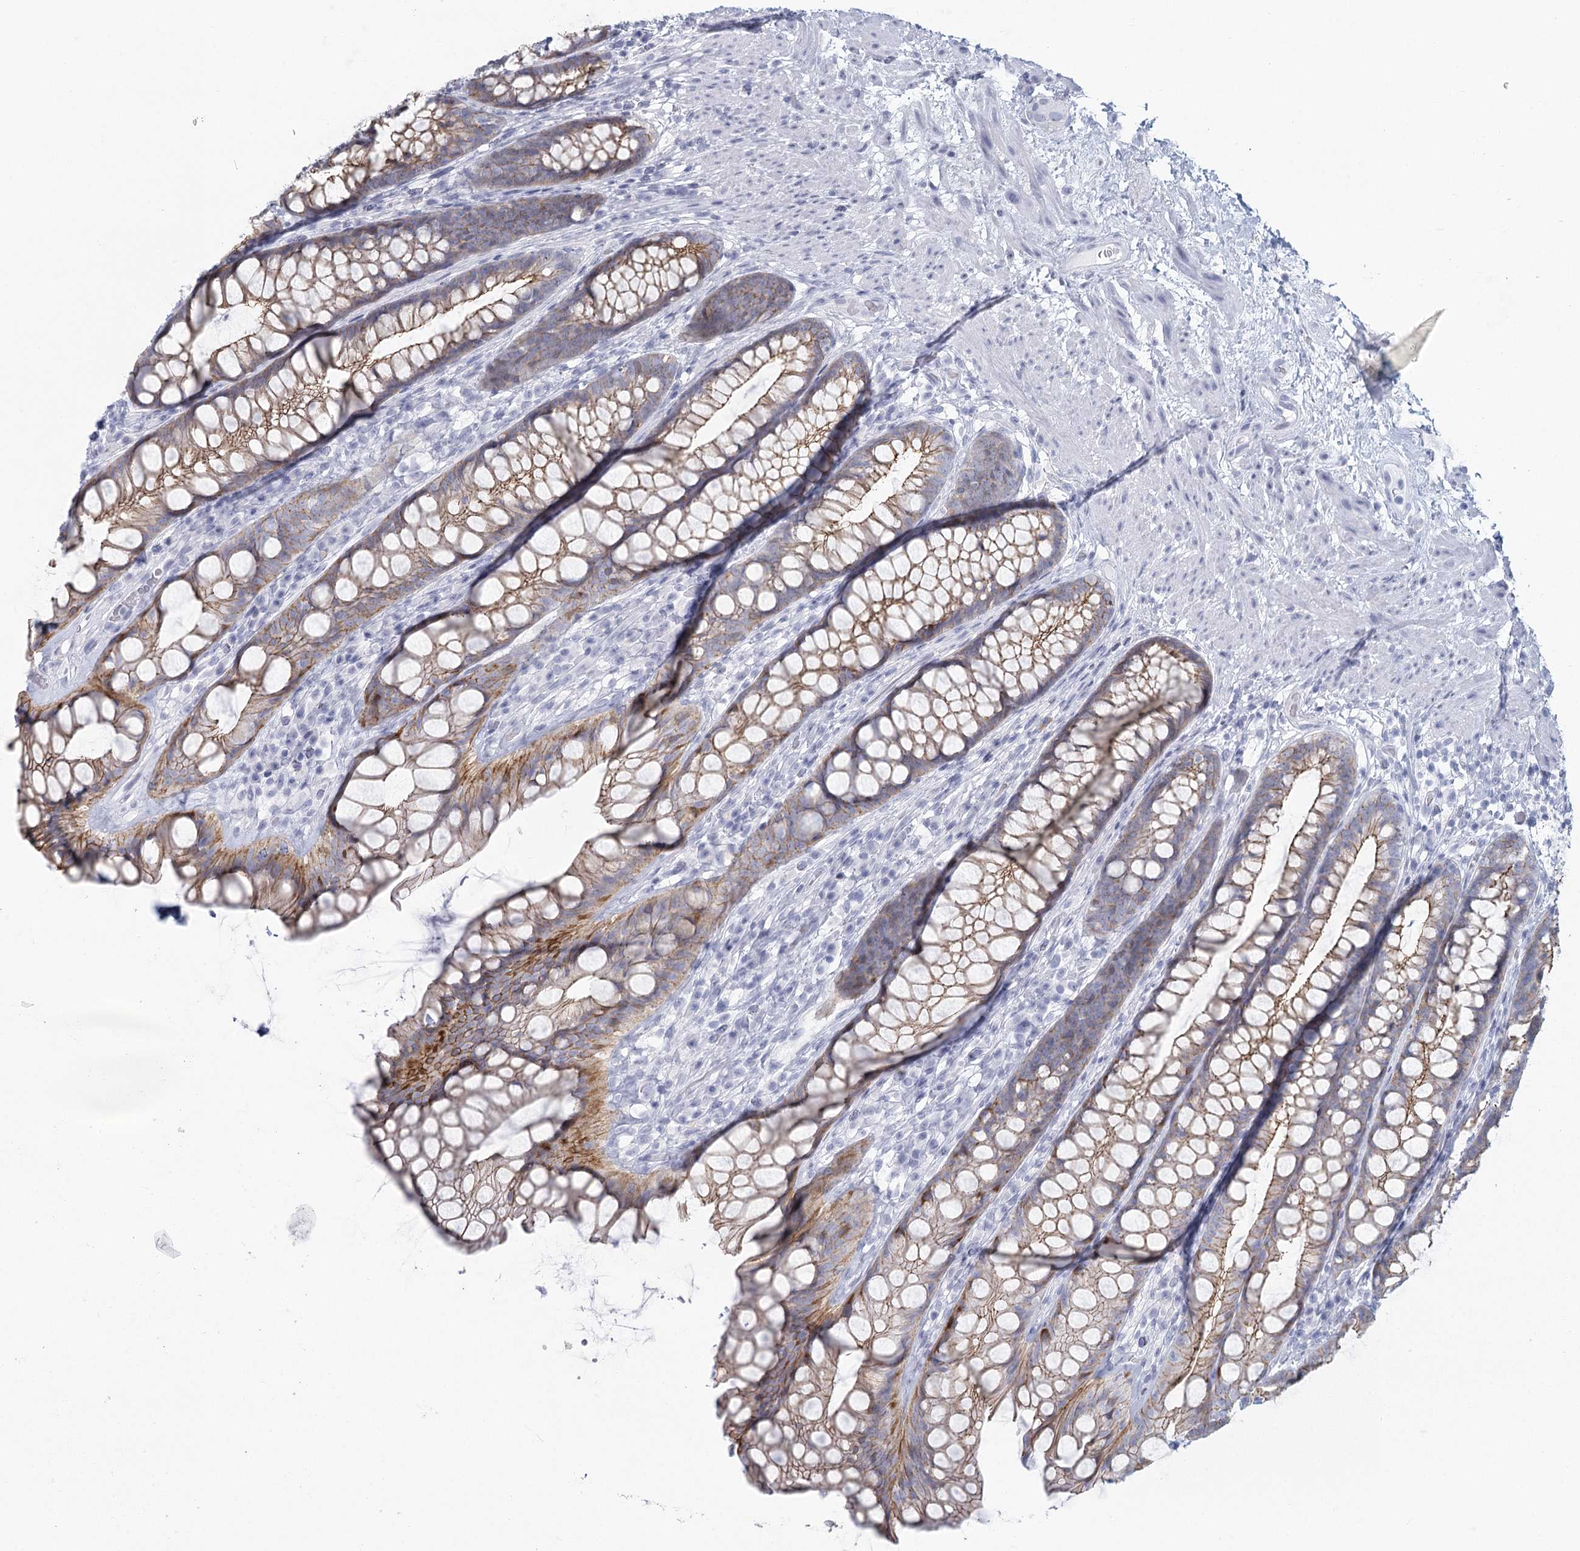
{"staining": {"intensity": "moderate", "quantity": ">75%", "location": "cytoplasmic/membranous"}, "tissue": "rectum", "cell_type": "Glandular cells", "image_type": "normal", "snomed": [{"axis": "morphology", "description": "Normal tissue, NOS"}, {"axis": "topography", "description": "Rectum"}], "caption": "The histopathology image demonstrates a brown stain indicating the presence of a protein in the cytoplasmic/membranous of glandular cells in rectum. The protein of interest is stained brown, and the nuclei are stained in blue (DAB (3,3'-diaminobenzidine) IHC with brightfield microscopy, high magnification).", "gene": "WNT8B", "patient": {"sex": "male", "age": 74}}